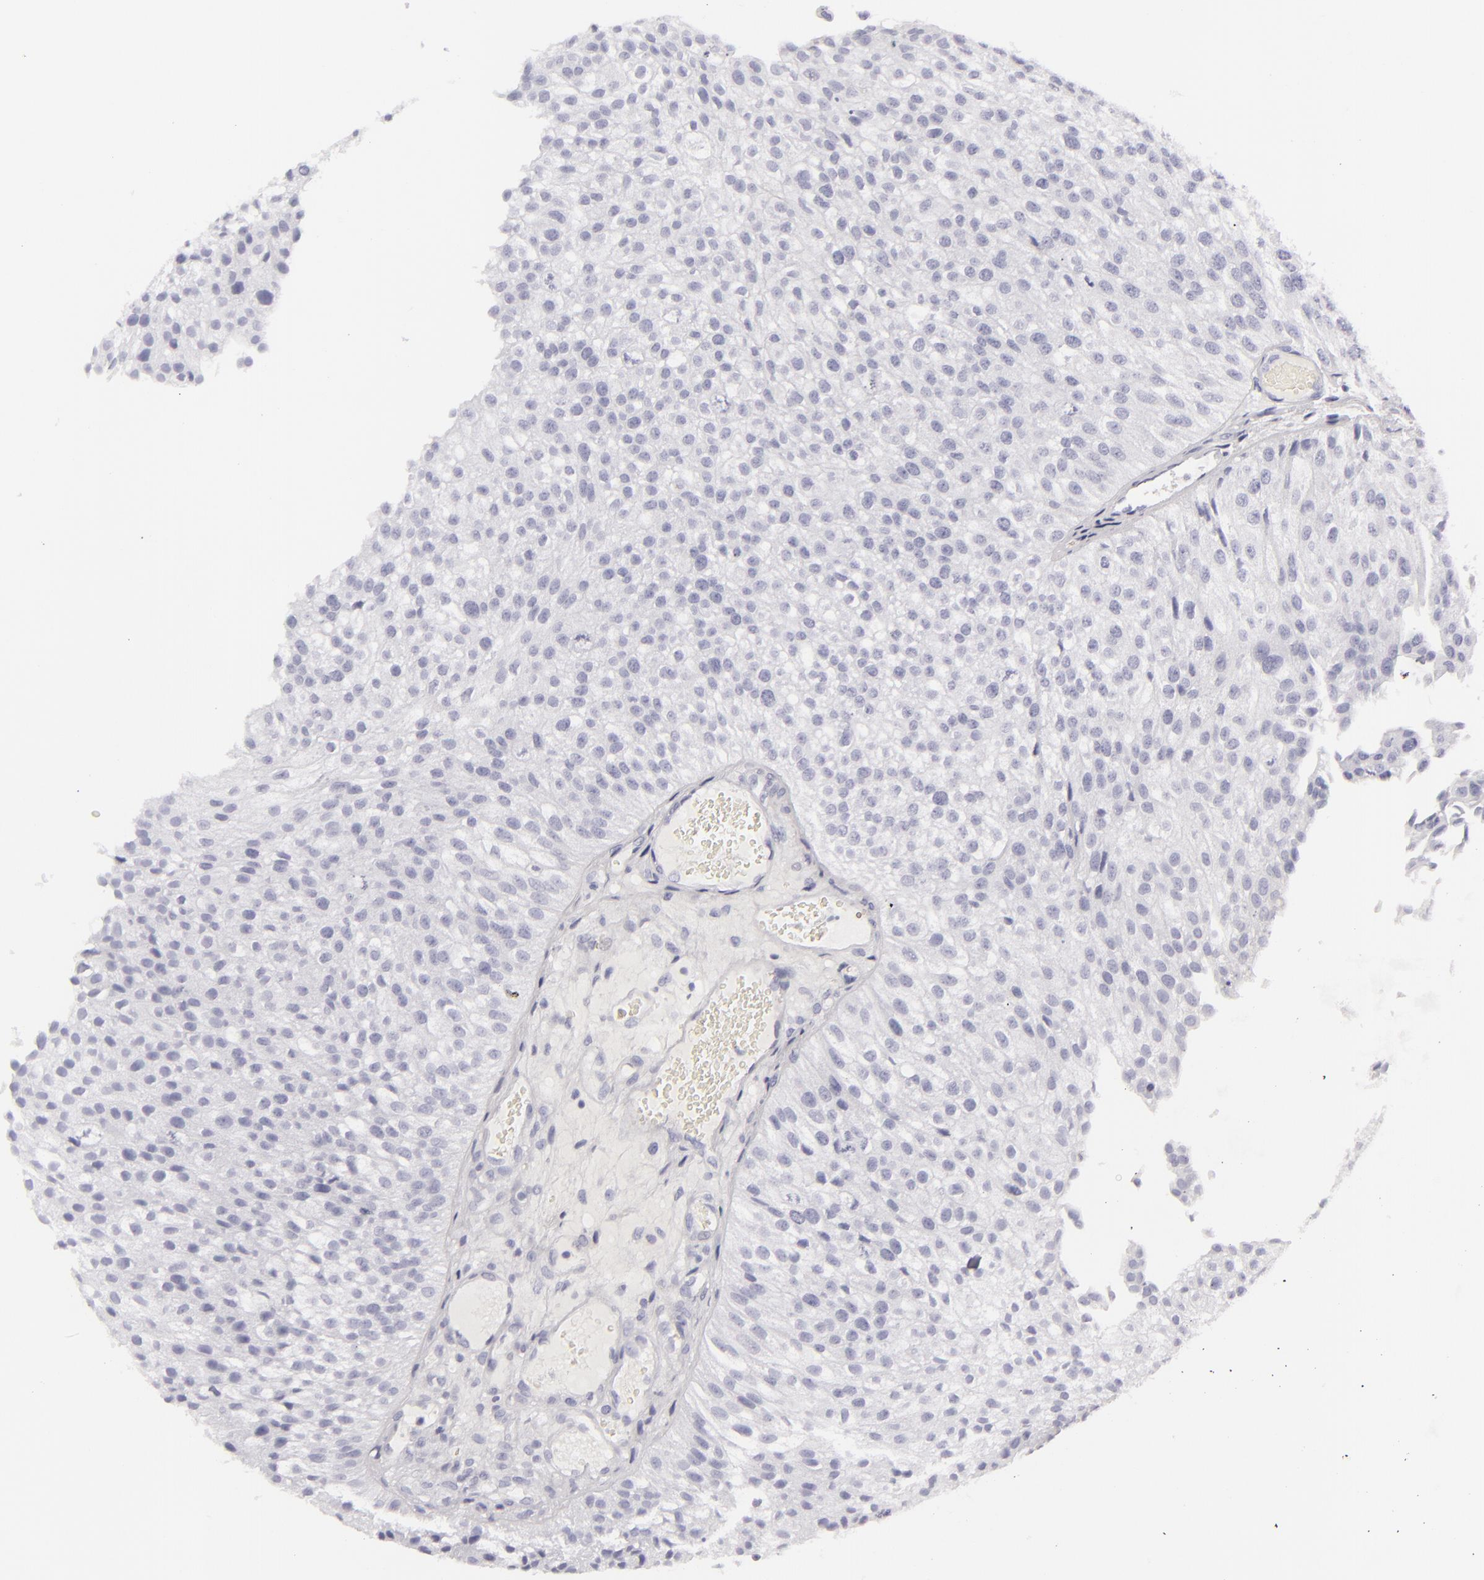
{"staining": {"intensity": "negative", "quantity": "none", "location": "none"}, "tissue": "urothelial cancer", "cell_type": "Tumor cells", "image_type": "cancer", "snomed": [{"axis": "morphology", "description": "Urothelial carcinoma, Low grade"}, {"axis": "topography", "description": "Urinary bladder"}], "caption": "Tumor cells show no significant staining in urothelial carcinoma (low-grade).", "gene": "CDX2", "patient": {"sex": "female", "age": 89}}